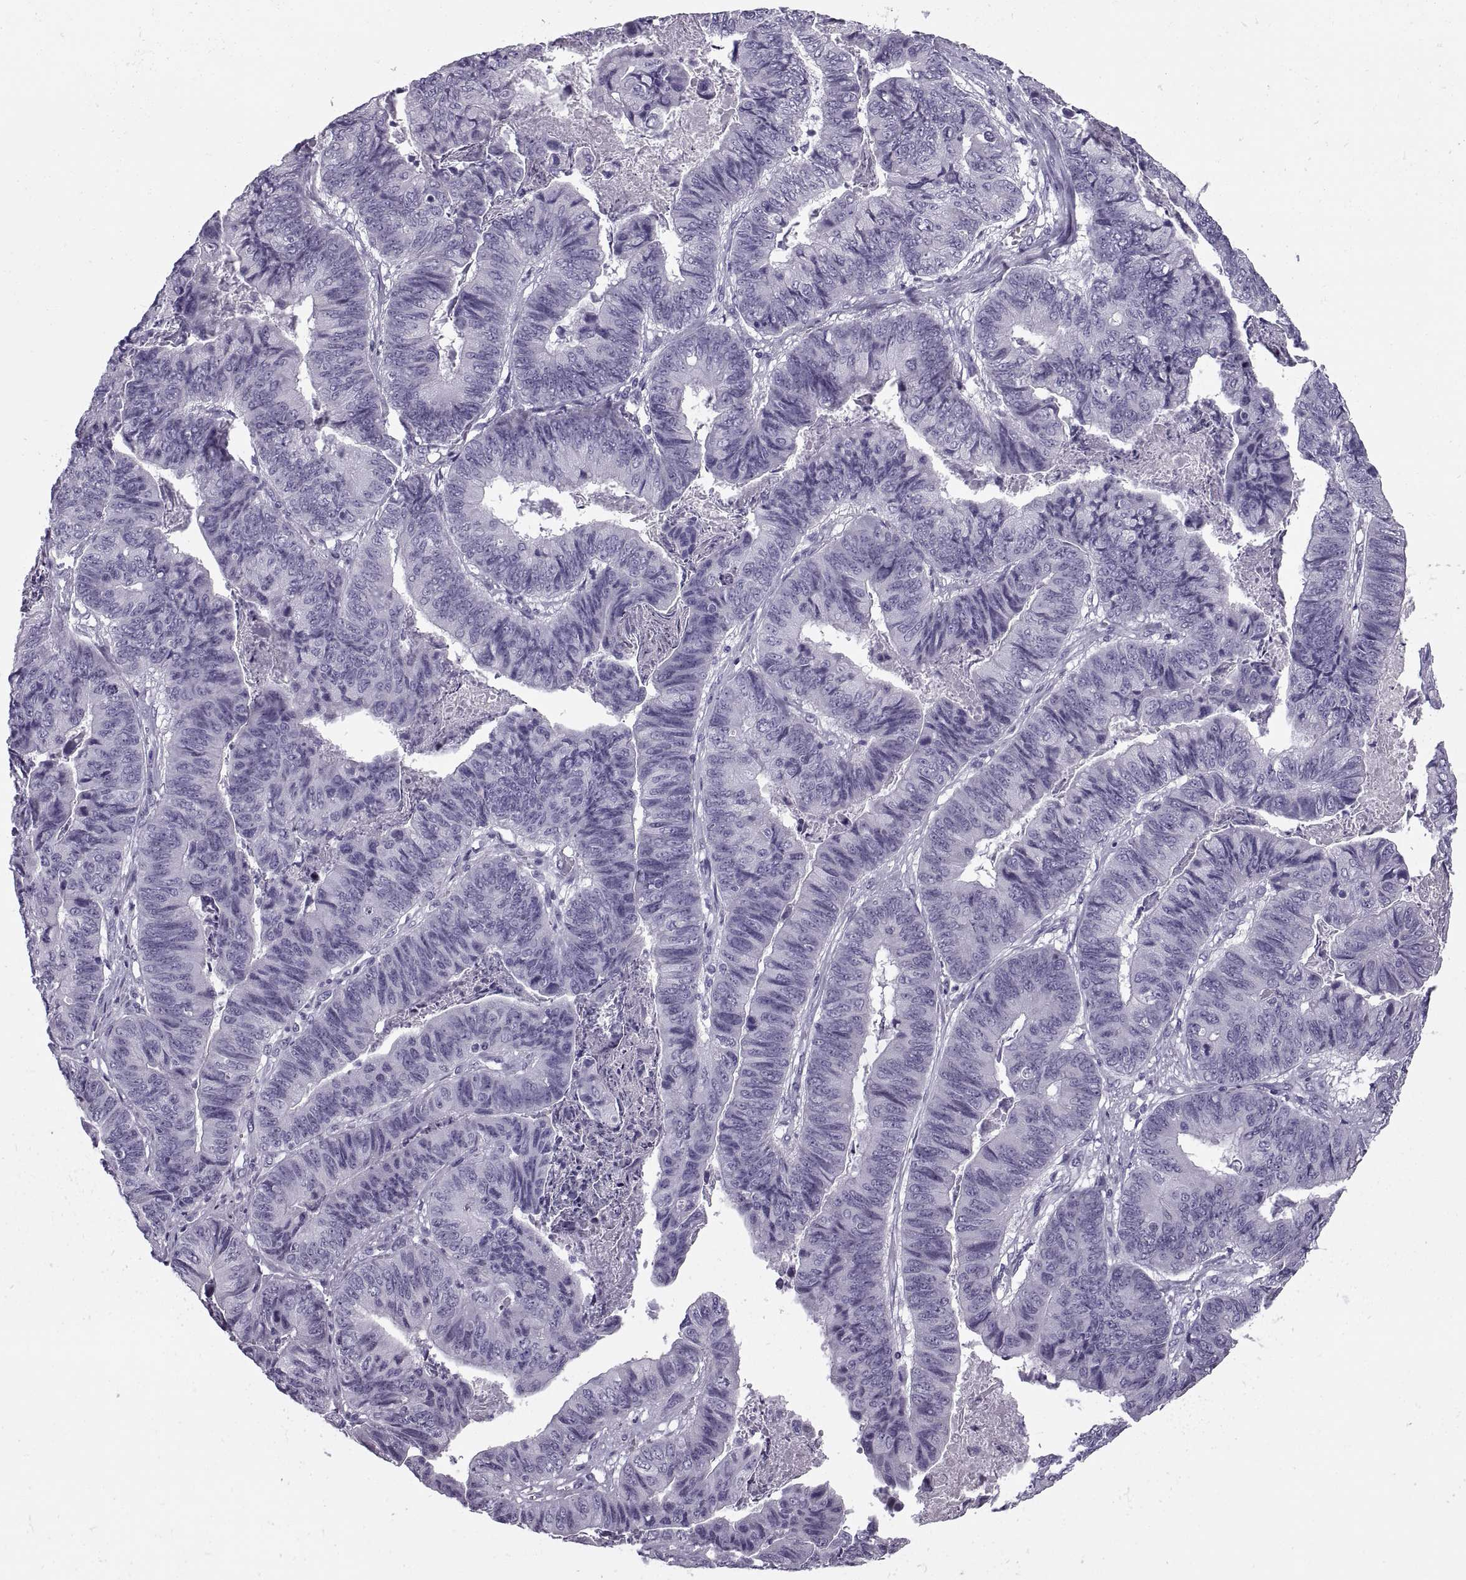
{"staining": {"intensity": "negative", "quantity": "none", "location": "none"}, "tissue": "stomach cancer", "cell_type": "Tumor cells", "image_type": "cancer", "snomed": [{"axis": "morphology", "description": "Adenocarcinoma, NOS"}, {"axis": "topography", "description": "Stomach, lower"}], "caption": "Protein analysis of stomach adenocarcinoma exhibits no significant positivity in tumor cells. (IHC, brightfield microscopy, high magnification).", "gene": "RLBP1", "patient": {"sex": "male", "age": 77}}